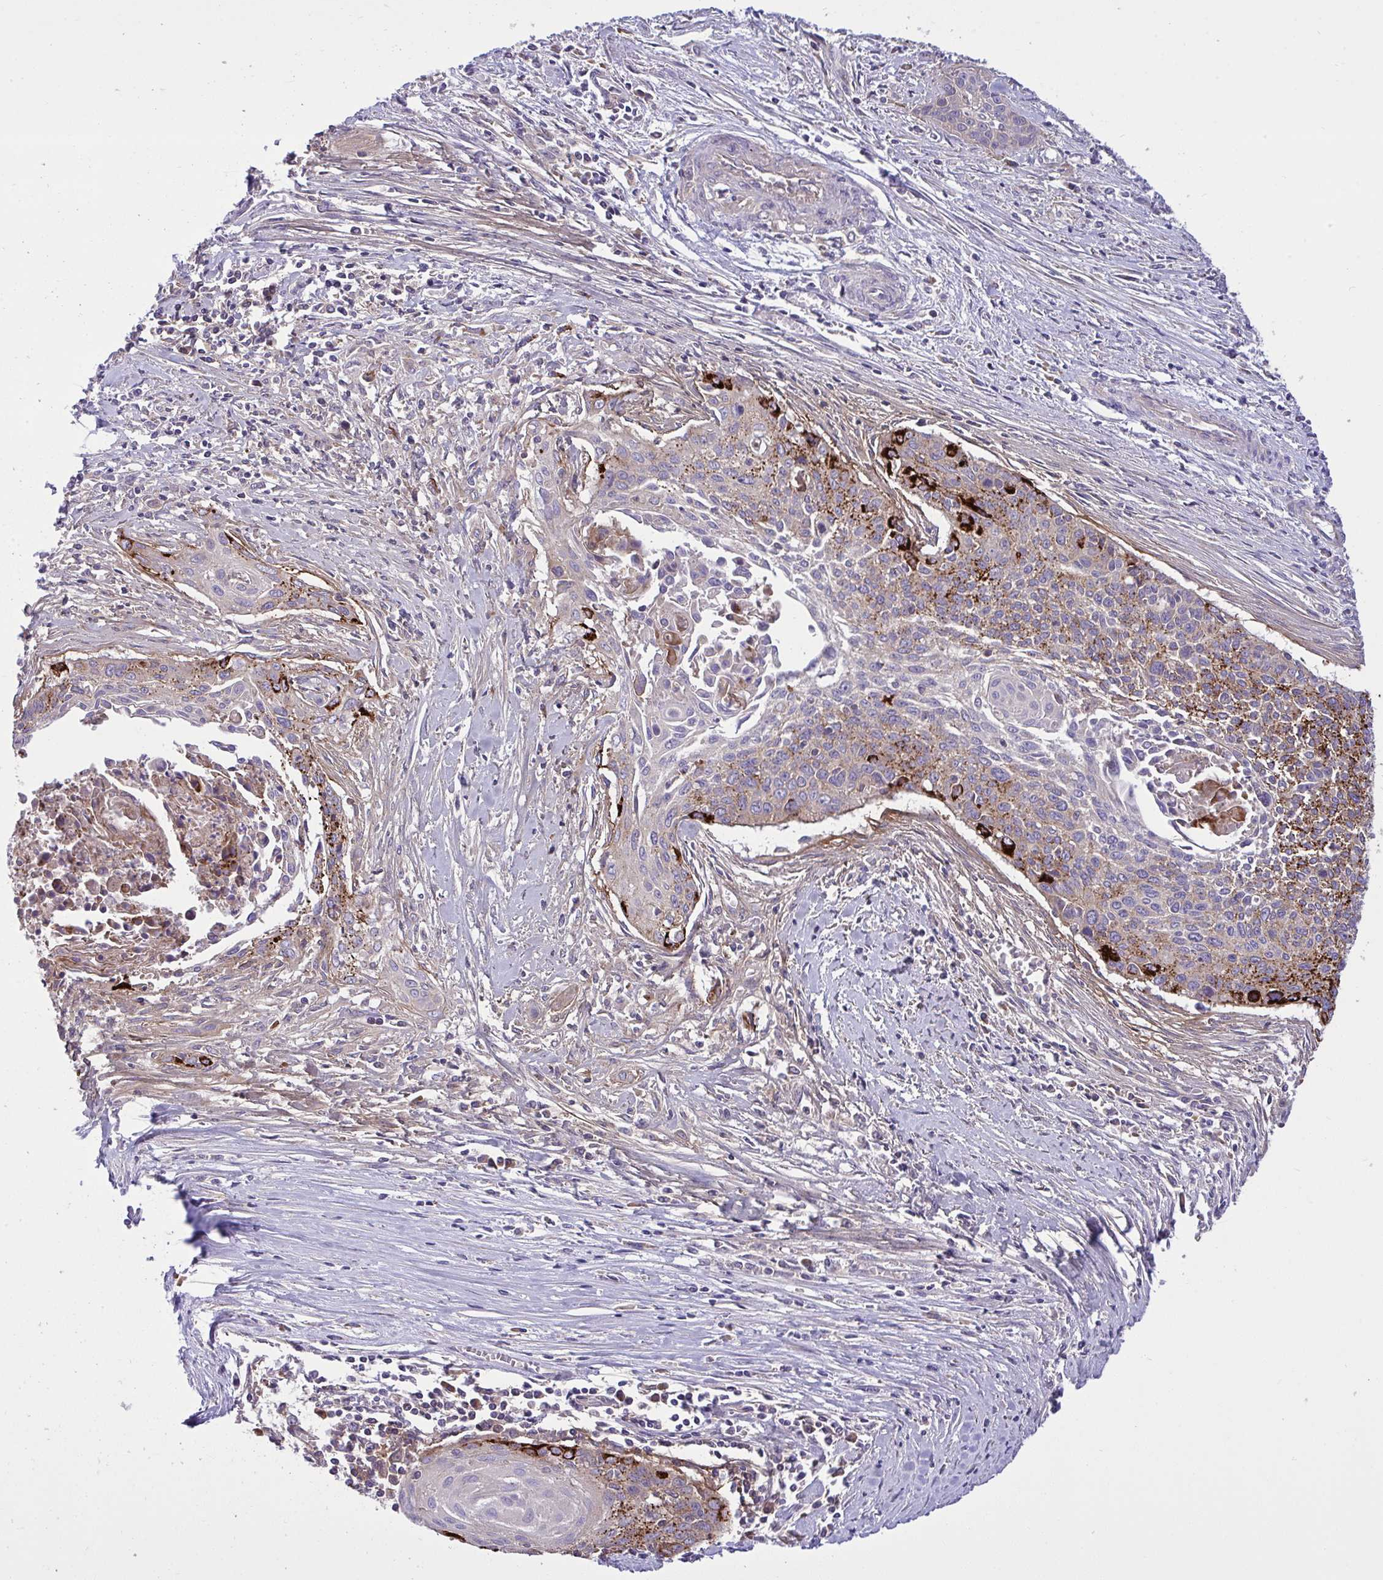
{"staining": {"intensity": "strong", "quantity": "<25%", "location": "cytoplasmic/membranous"}, "tissue": "cervical cancer", "cell_type": "Tumor cells", "image_type": "cancer", "snomed": [{"axis": "morphology", "description": "Squamous cell carcinoma, NOS"}, {"axis": "topography", "description": "Cervix"}], "caption": "Protein staining of cervical squamous cell carcinoma tissue demonstrates strong cytoplasmic/membranous positivity in approximately <25% of tumor cells.", "gene": "GRB14", "patient": {"sex": "female", "age": 55}}